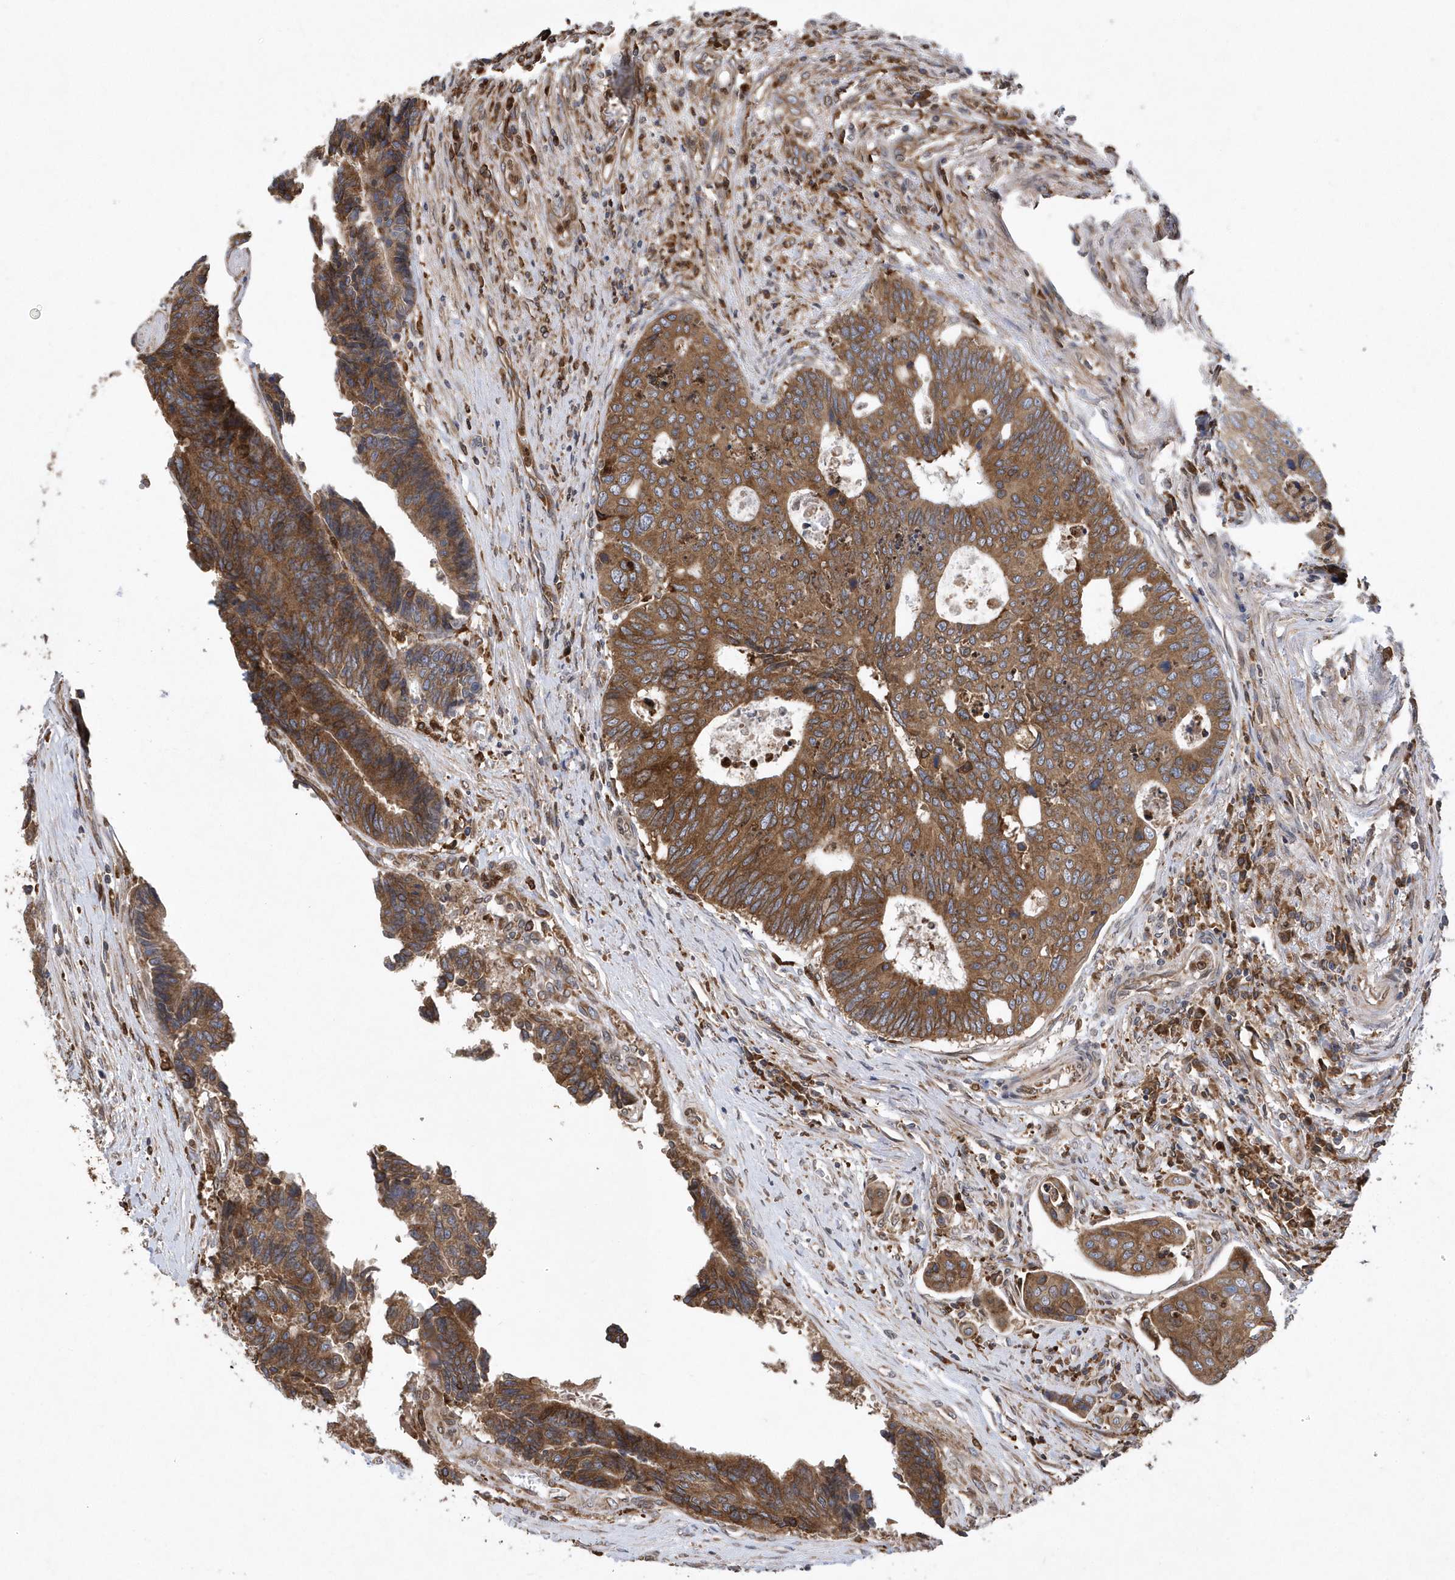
{"staining": {"intensity": "moderate", "quantity": ">75%", "location": "cytoplasmic/membranous"}, "tissue": "colorectal cancer", "cell_type": "Tumor cells", "image_type": "cancer", "snomed": [{"axis": "morphology", "description": "Adenocarcinoma, NOS"}, {"axis": "topography", "description": "Rectum"}], "caption": "This image exhibits colorectal cancer stained with immunohistochemistry to label a protein in brown. The cytoplasmic/membranous of tumor cells show moderate positivity for the protein. Nuclei are counter-stained blue.", "gene": "VAMP7", "patient": {"sex": "male", "age": 84}}